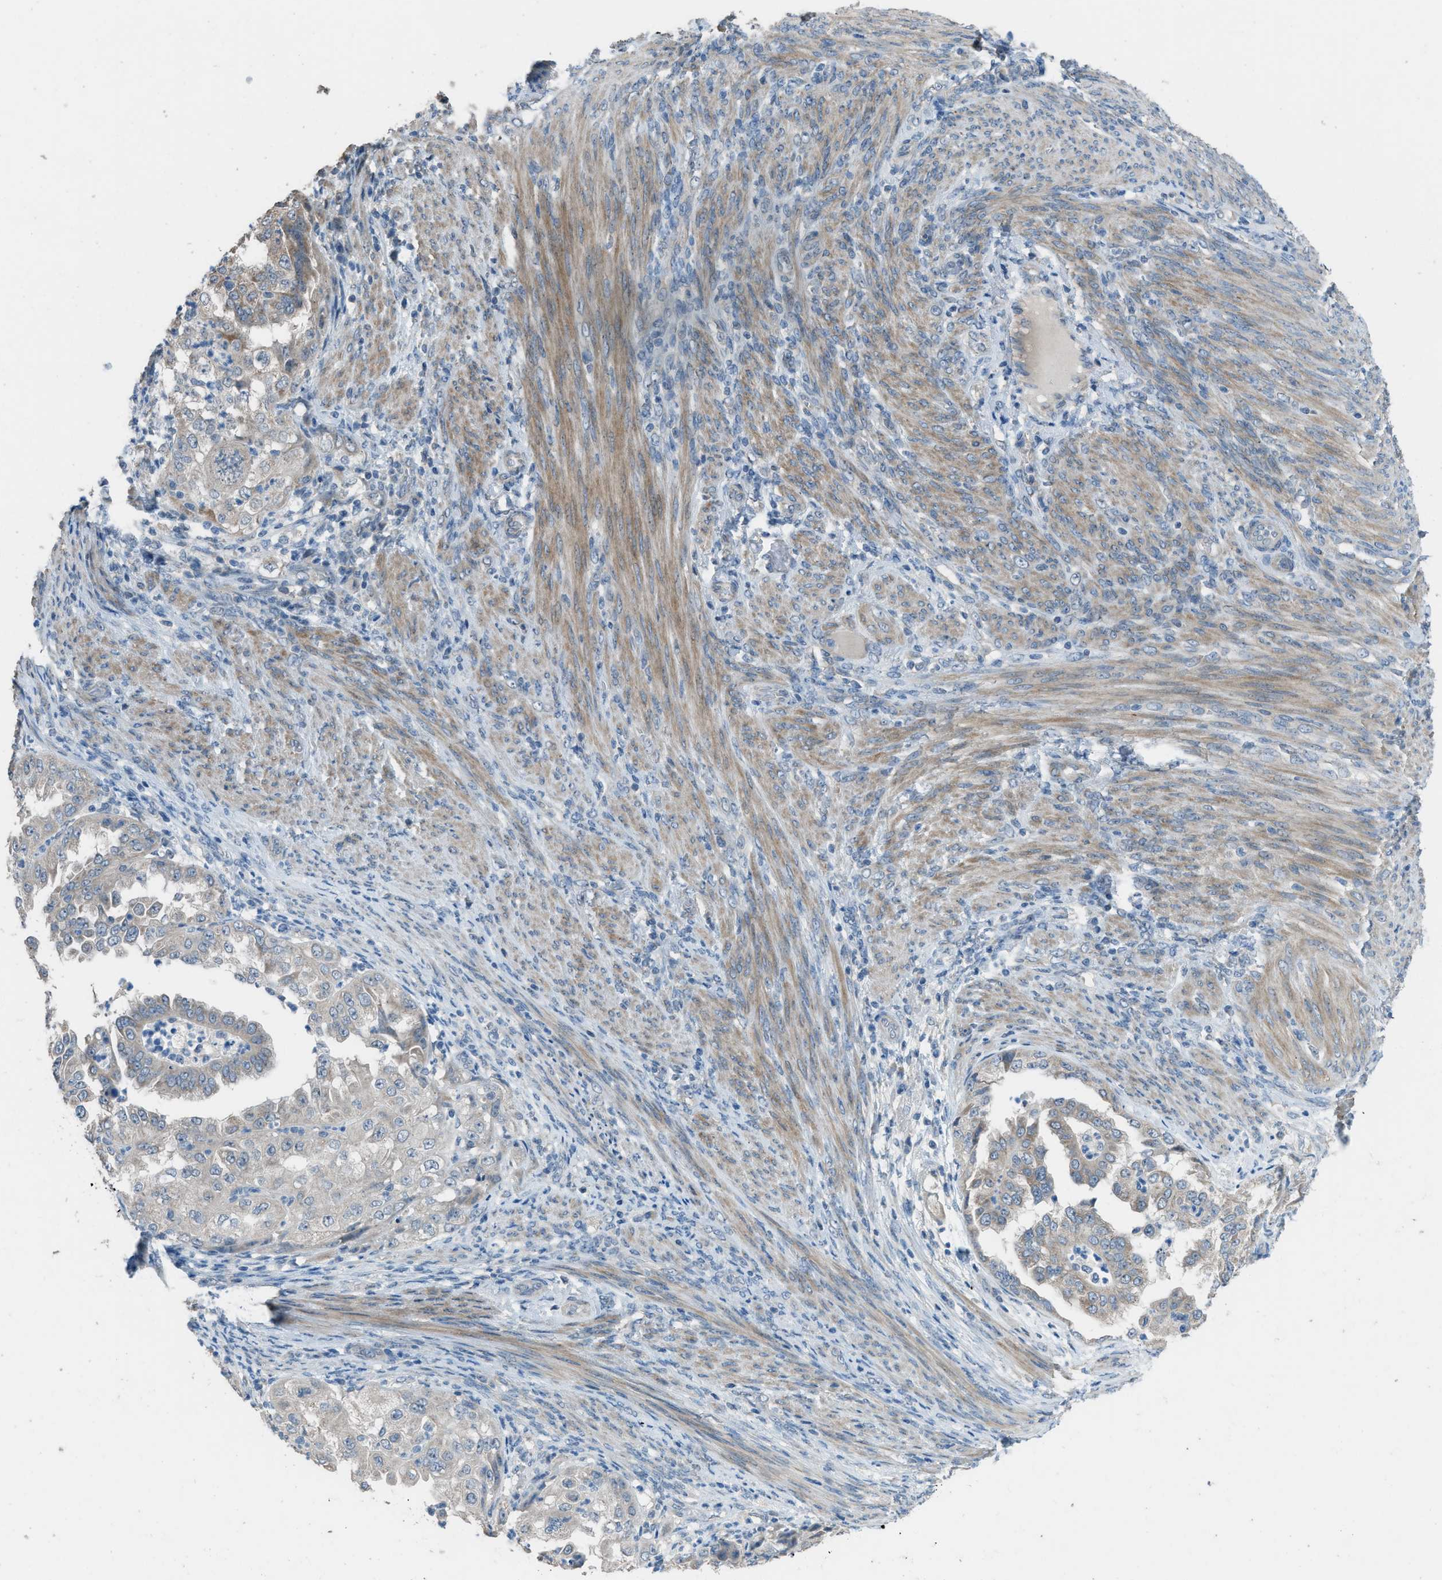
{"staining": {"intensity": "weak", "quantity": "25%-75%", "location": "cytoplasmic/membranous"}, "tissue": "endometrial cancer", "cell_type": "Tumor cells", "image_type": "cancer", "snomed": [{"axis": "morphology", "description": "Adenocarcinoma, NOS"}, {"axis": "topography", "description": "Endometrium"}], "caption": "A brown stain labels weak cytoplasmic/membranous positivity of a protein in endometrial adenocarcinoma tumor cells. (DAB (3,3'-diaminobenzidine) = brown stain, brightfield microscopy at high magnification).", "gene": "TIMD4", "patient": {"sex": "female", "age": 85}}